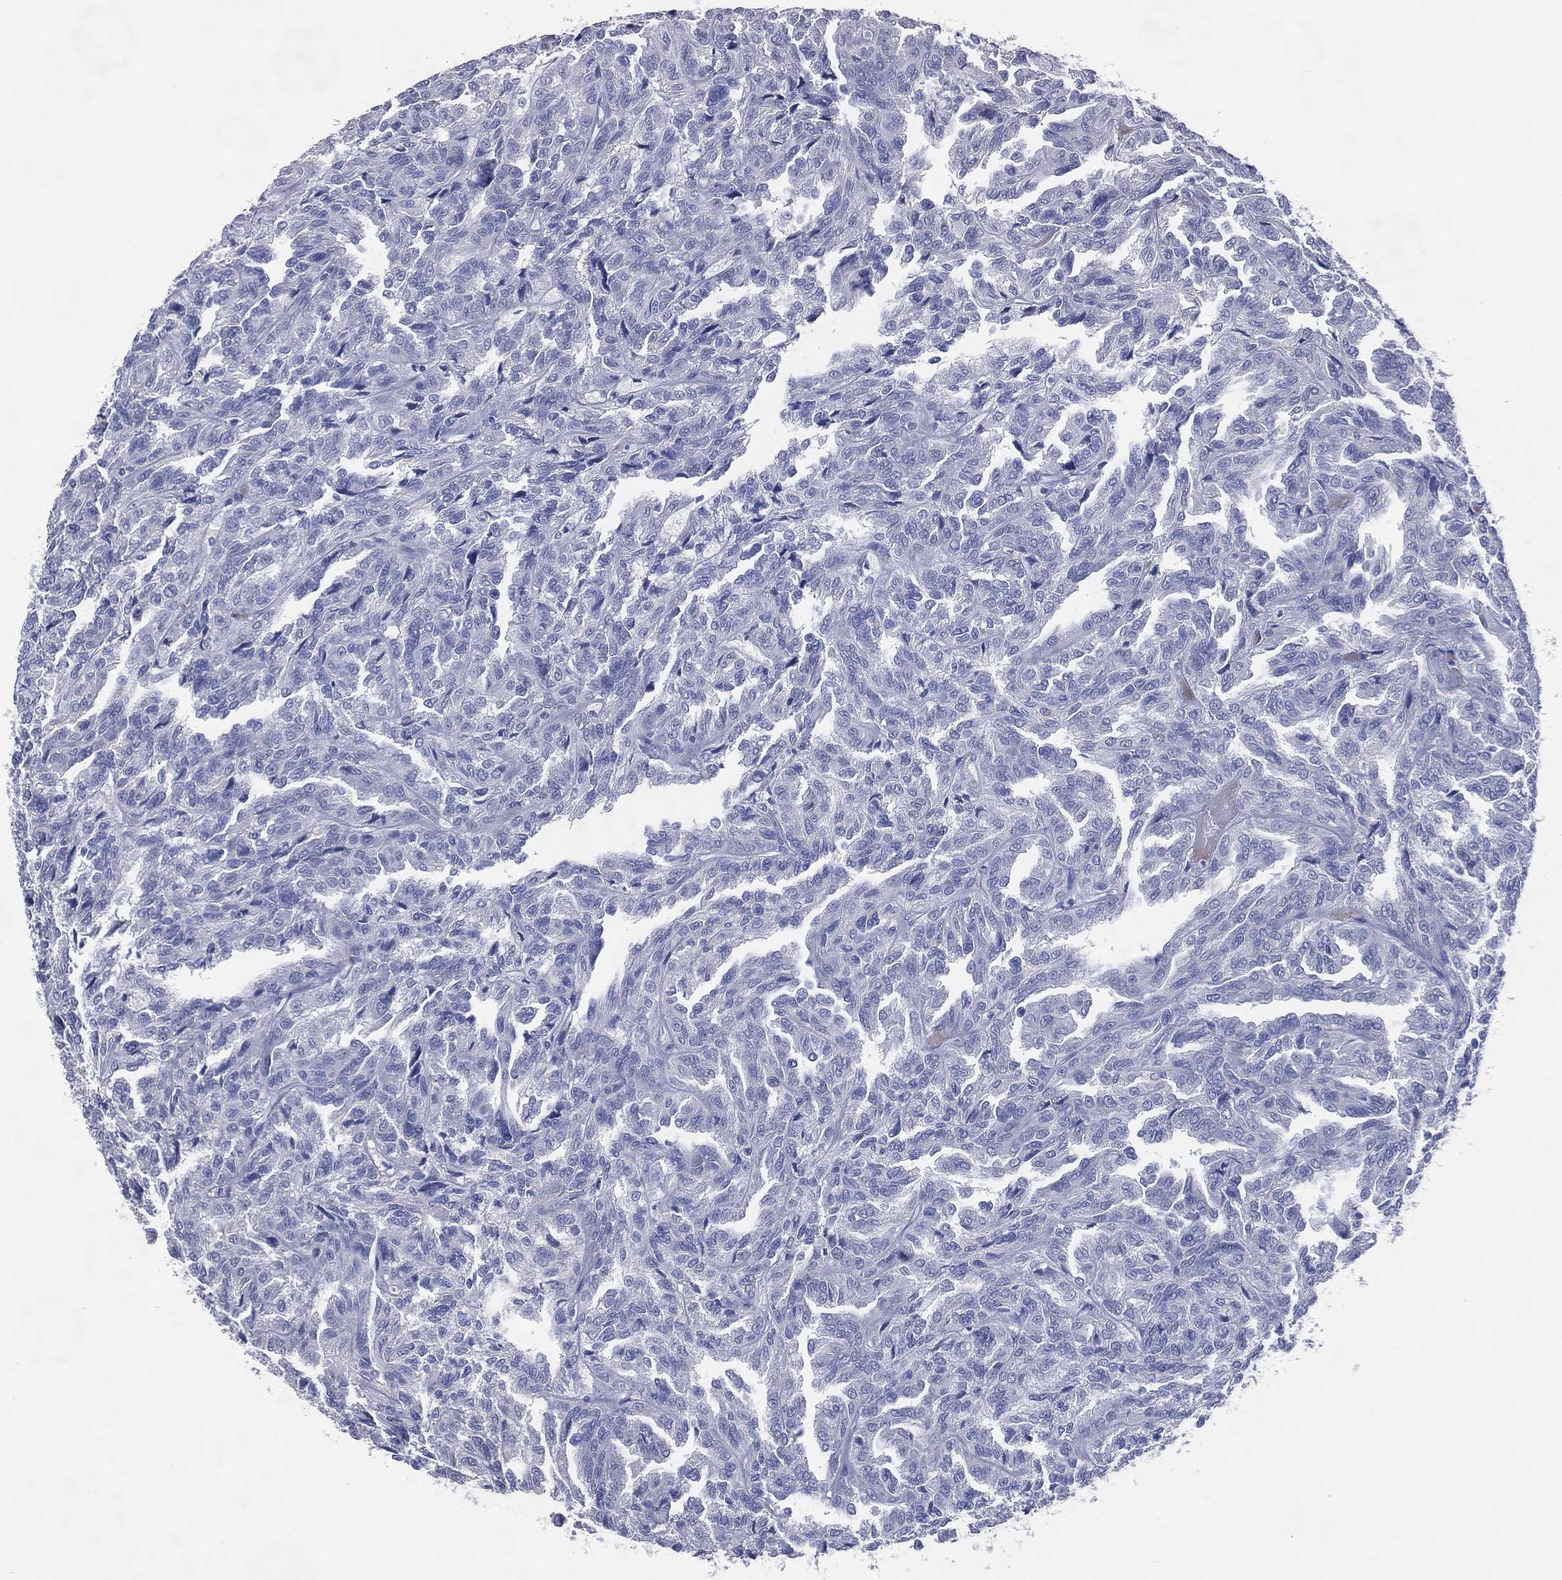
{"staining": {"intensity": "negative", "quantity": "none", "location": "none"}, "tissue": "renal cancer", "cell_type": "Tumor cells", "image_type": "cancer", "snomed": [{"axis": "morphology", "description": "Adenocarcinoma, NOS"}, {"axis": "topography", "description": "Kidney"}], "caption": "Immunohistochemical staining of renal cancer (adenocarcinoma) demonstrates no significant expression in tumor cells.", "gene": "DNAH6", "patient": {"sex": "male", "age": 79}}